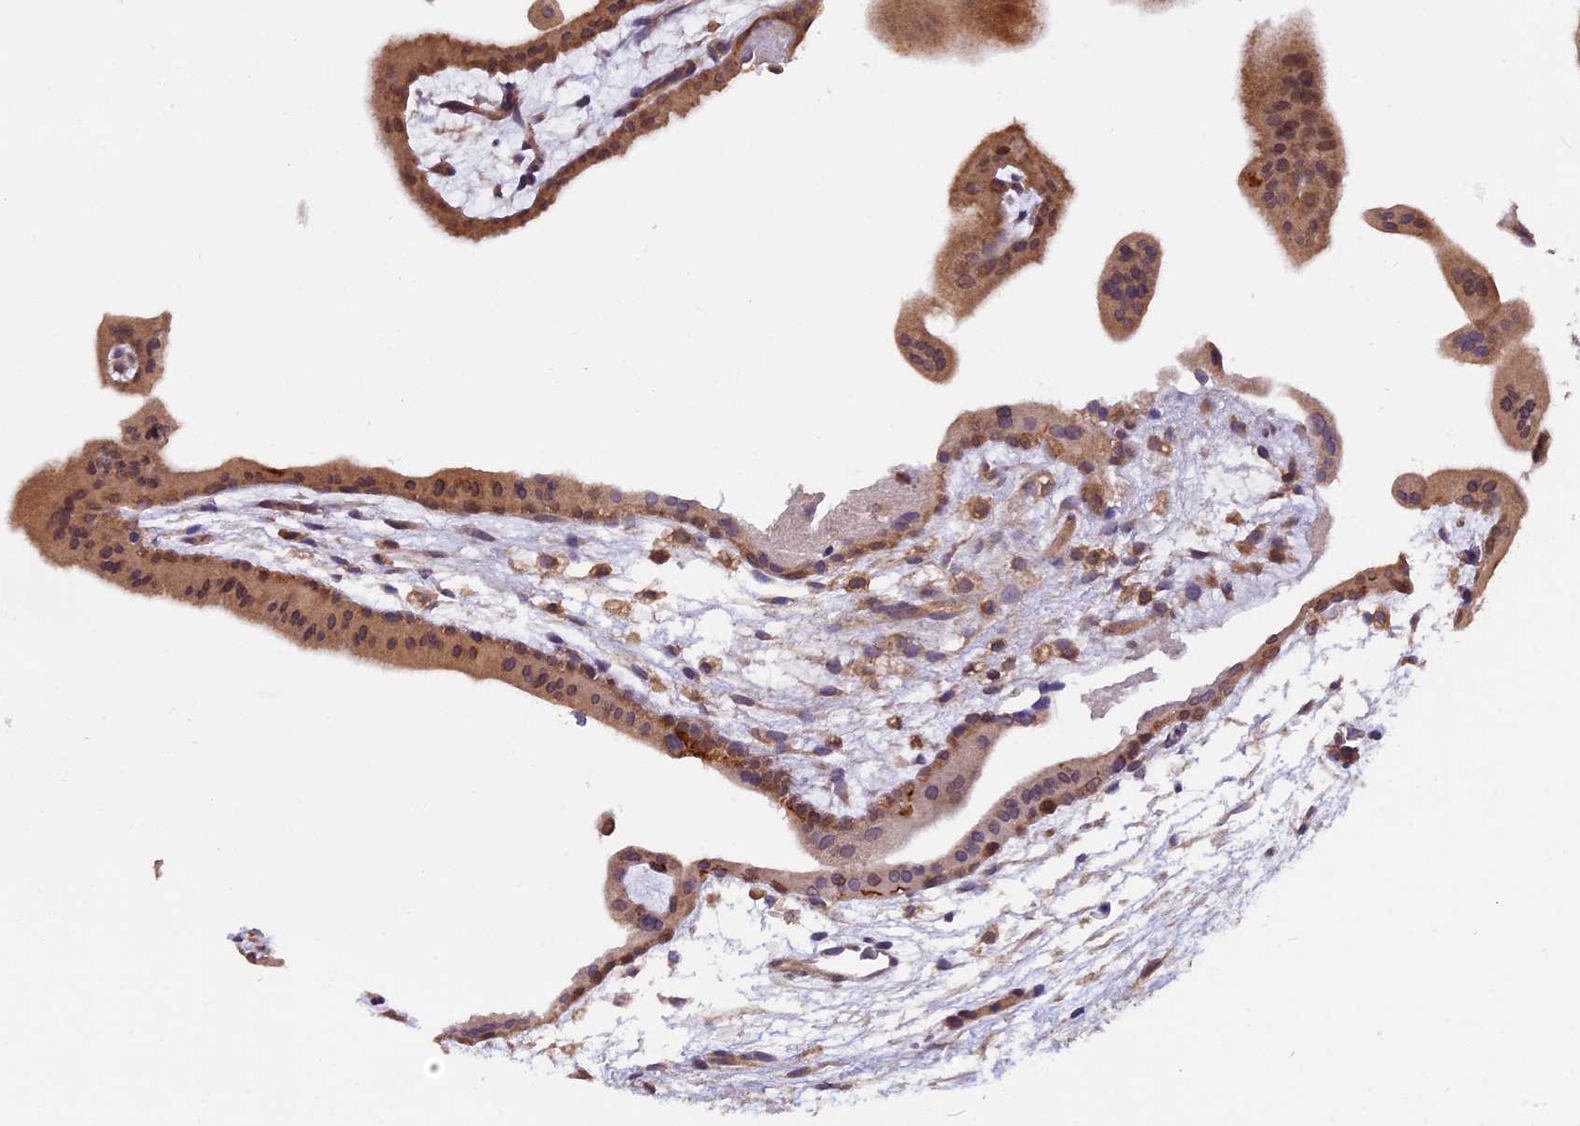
{"staining": {"intensity": "moderate", "quantity": ">75%", "location": "cytoplasmic/membranous,nuclear"}, "tissue": "placenta", "cell_type": "Trophoblastic cells", "image_type": "normal", "snomed": [{"axis": "morphology", "description": "Normal tissue, NOS"}, {"axis": "topography", "description": "Placenta"}], "caption": "Protein analysis of benign placenta displays moderate cytoplasmic/membranous,nuclear expression in about >75% of trophoblastic cells. Immunohistochemistry stains the protein of interest in brown and the nuclei are stained blue.", "gene": "CHMP2A", "patient": {"sex": "female", "age": 35}}